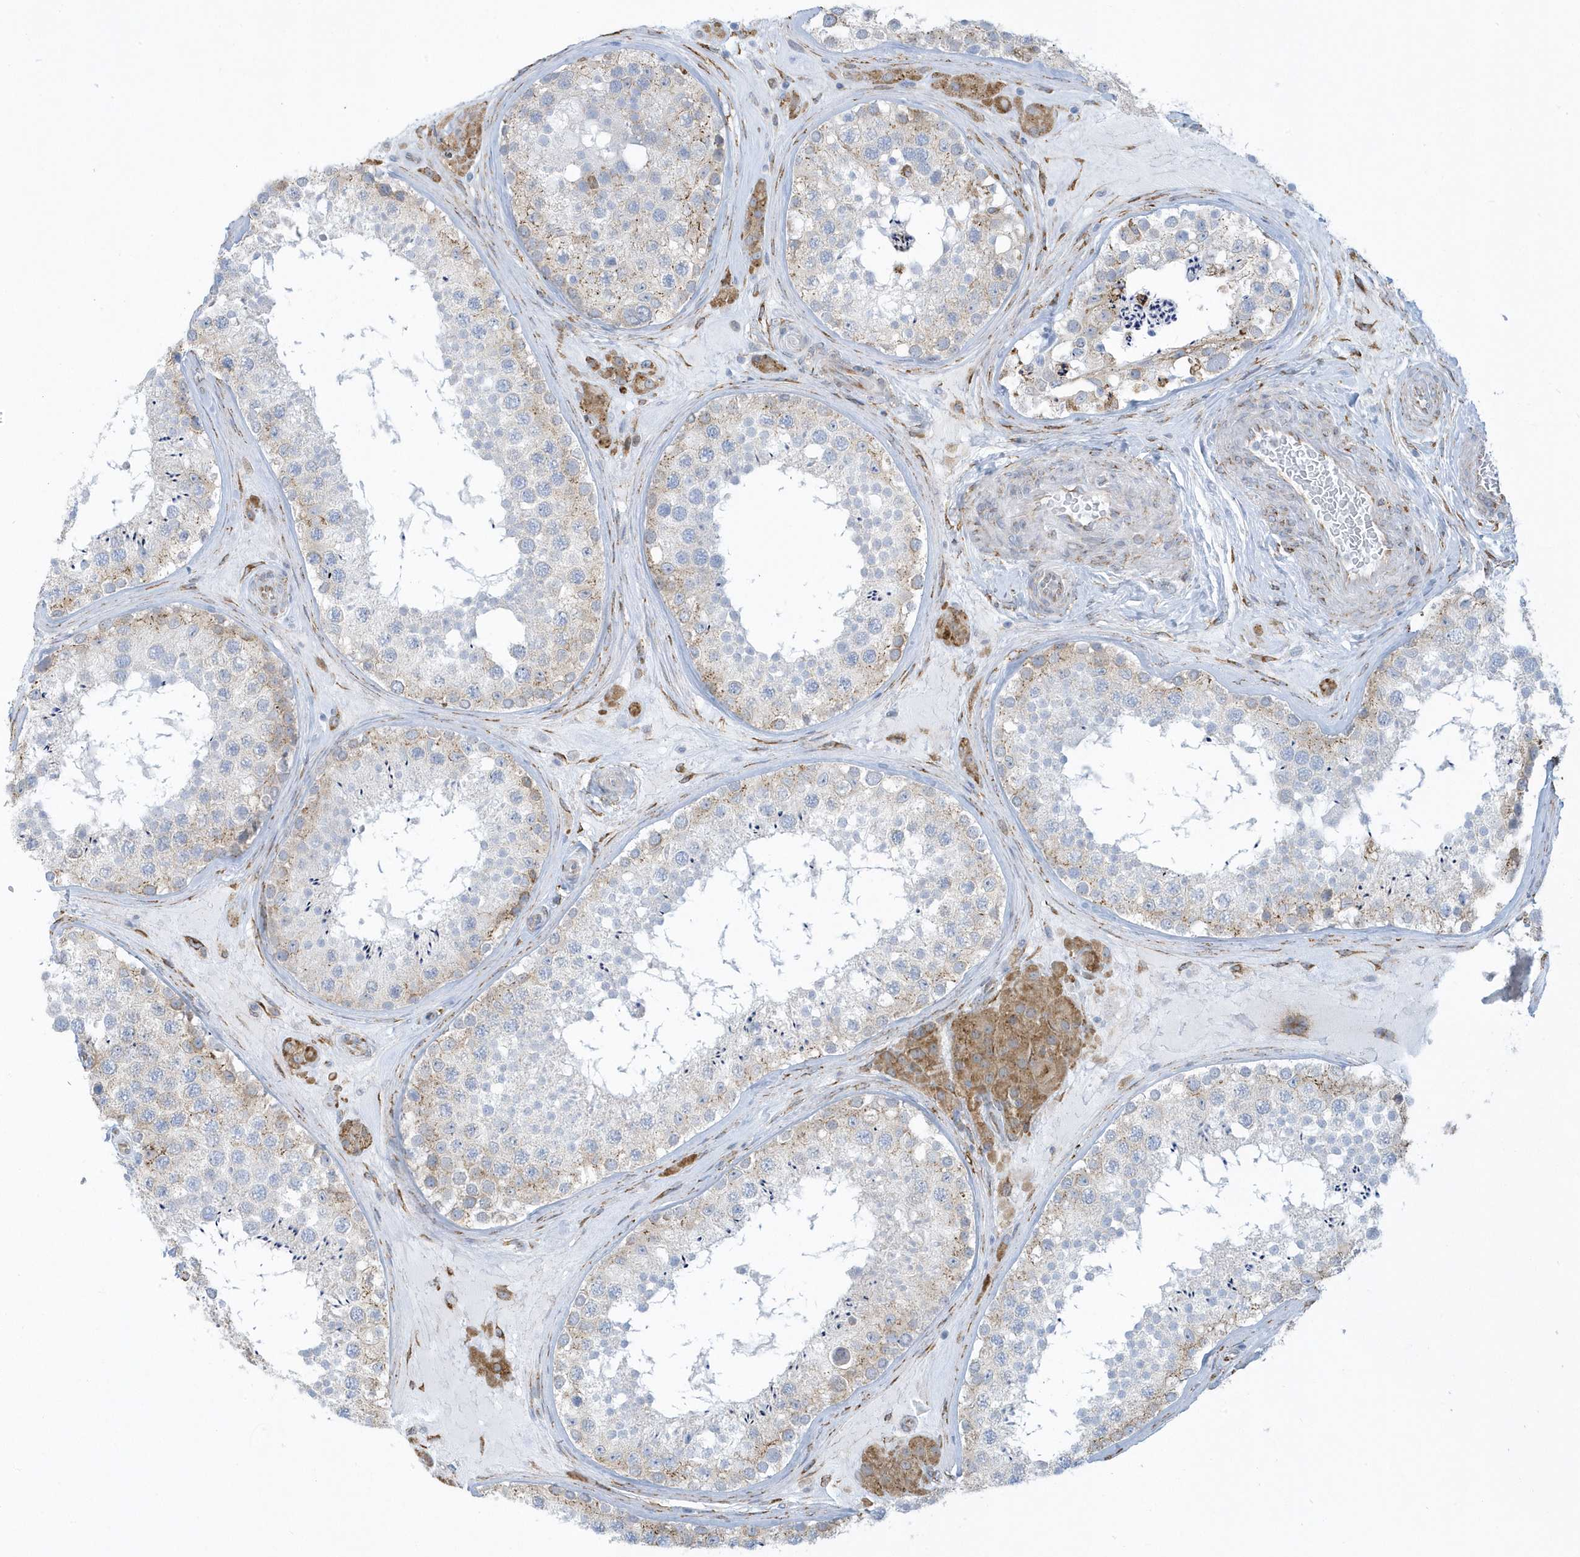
{"staining": {"intensity": "moderate", "quantity": "<25%", "location": "cytoplasmic/membranous"}, "tissue": "testis", "cell_type": "Cells in seminiferous ducts", "image_type": "normal", "snomed": [{"axis": "morphology", "description": "Normal tissue, NOS"}, {"axis": "topography", "description": "Testis"}], "caption": "IHC micrograph of benign testis stained for a protein (brown), which displays low levels of moderate cytoplasmic/membranous staining in about <25% of cells in seminiferous ducts.", "gene": "DCAF1", "patient": {"sex": "male", "age": 46}}